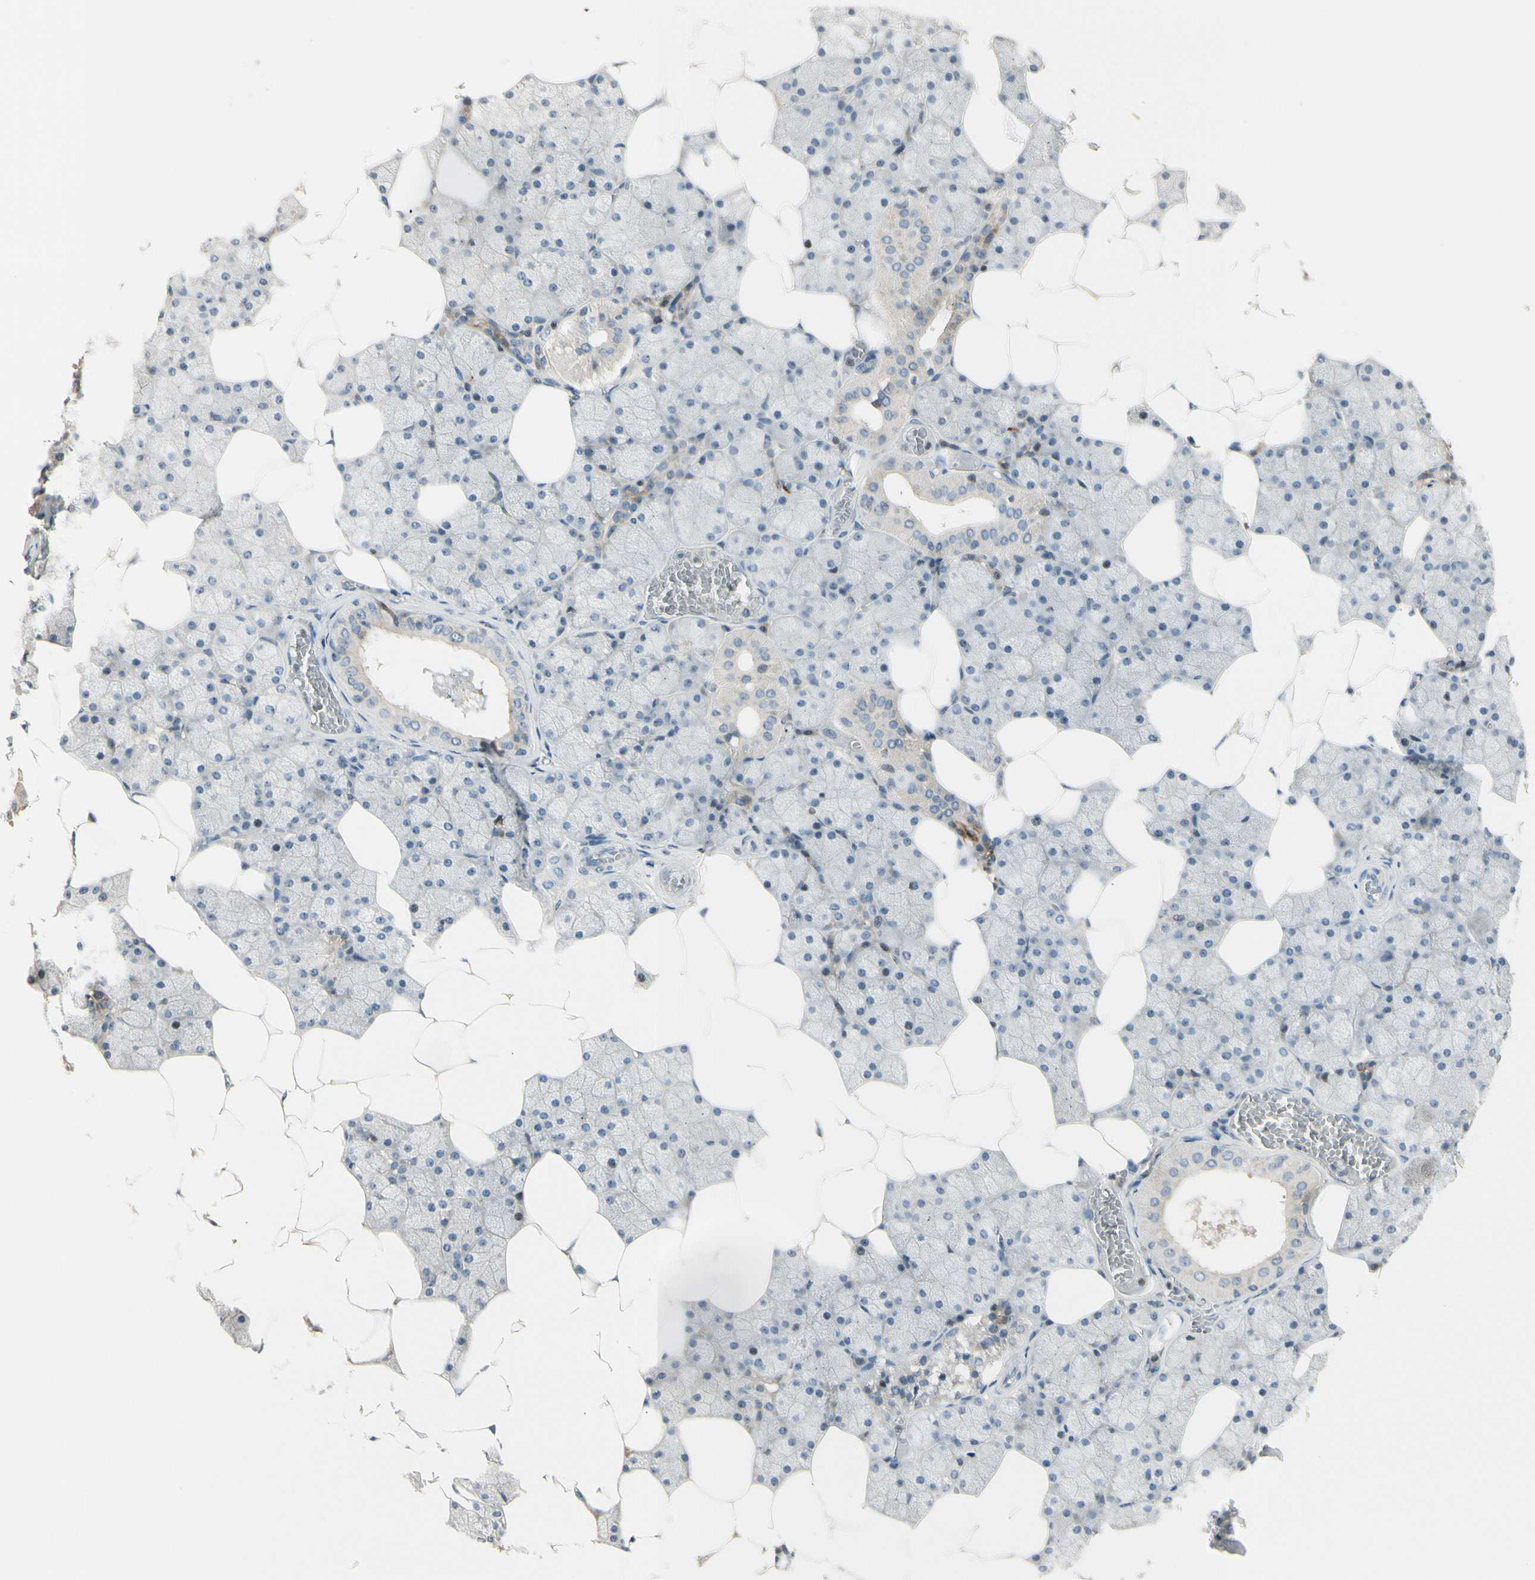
{"staining": {"intensity": "negative", "quantity": "none", "location": "none"}, "tissue": "salivary gland", "cell_type": "Glandular cells", "image_type": "normal", "snomed": [{"axis": "morphology", "description": "Normal tissue, NOS"}, {"axis": "topography", "description": "Salivary gland"}], "caption": "IHC photomicrograph of unremarkable salivary gland: human salivary gland stained with DAB (3,3'-diaminobenzidine) exhibits no significant protein staining in glandular cells.", "gene": "NFYA", "patient": {"sex": "male", "age": 62}}